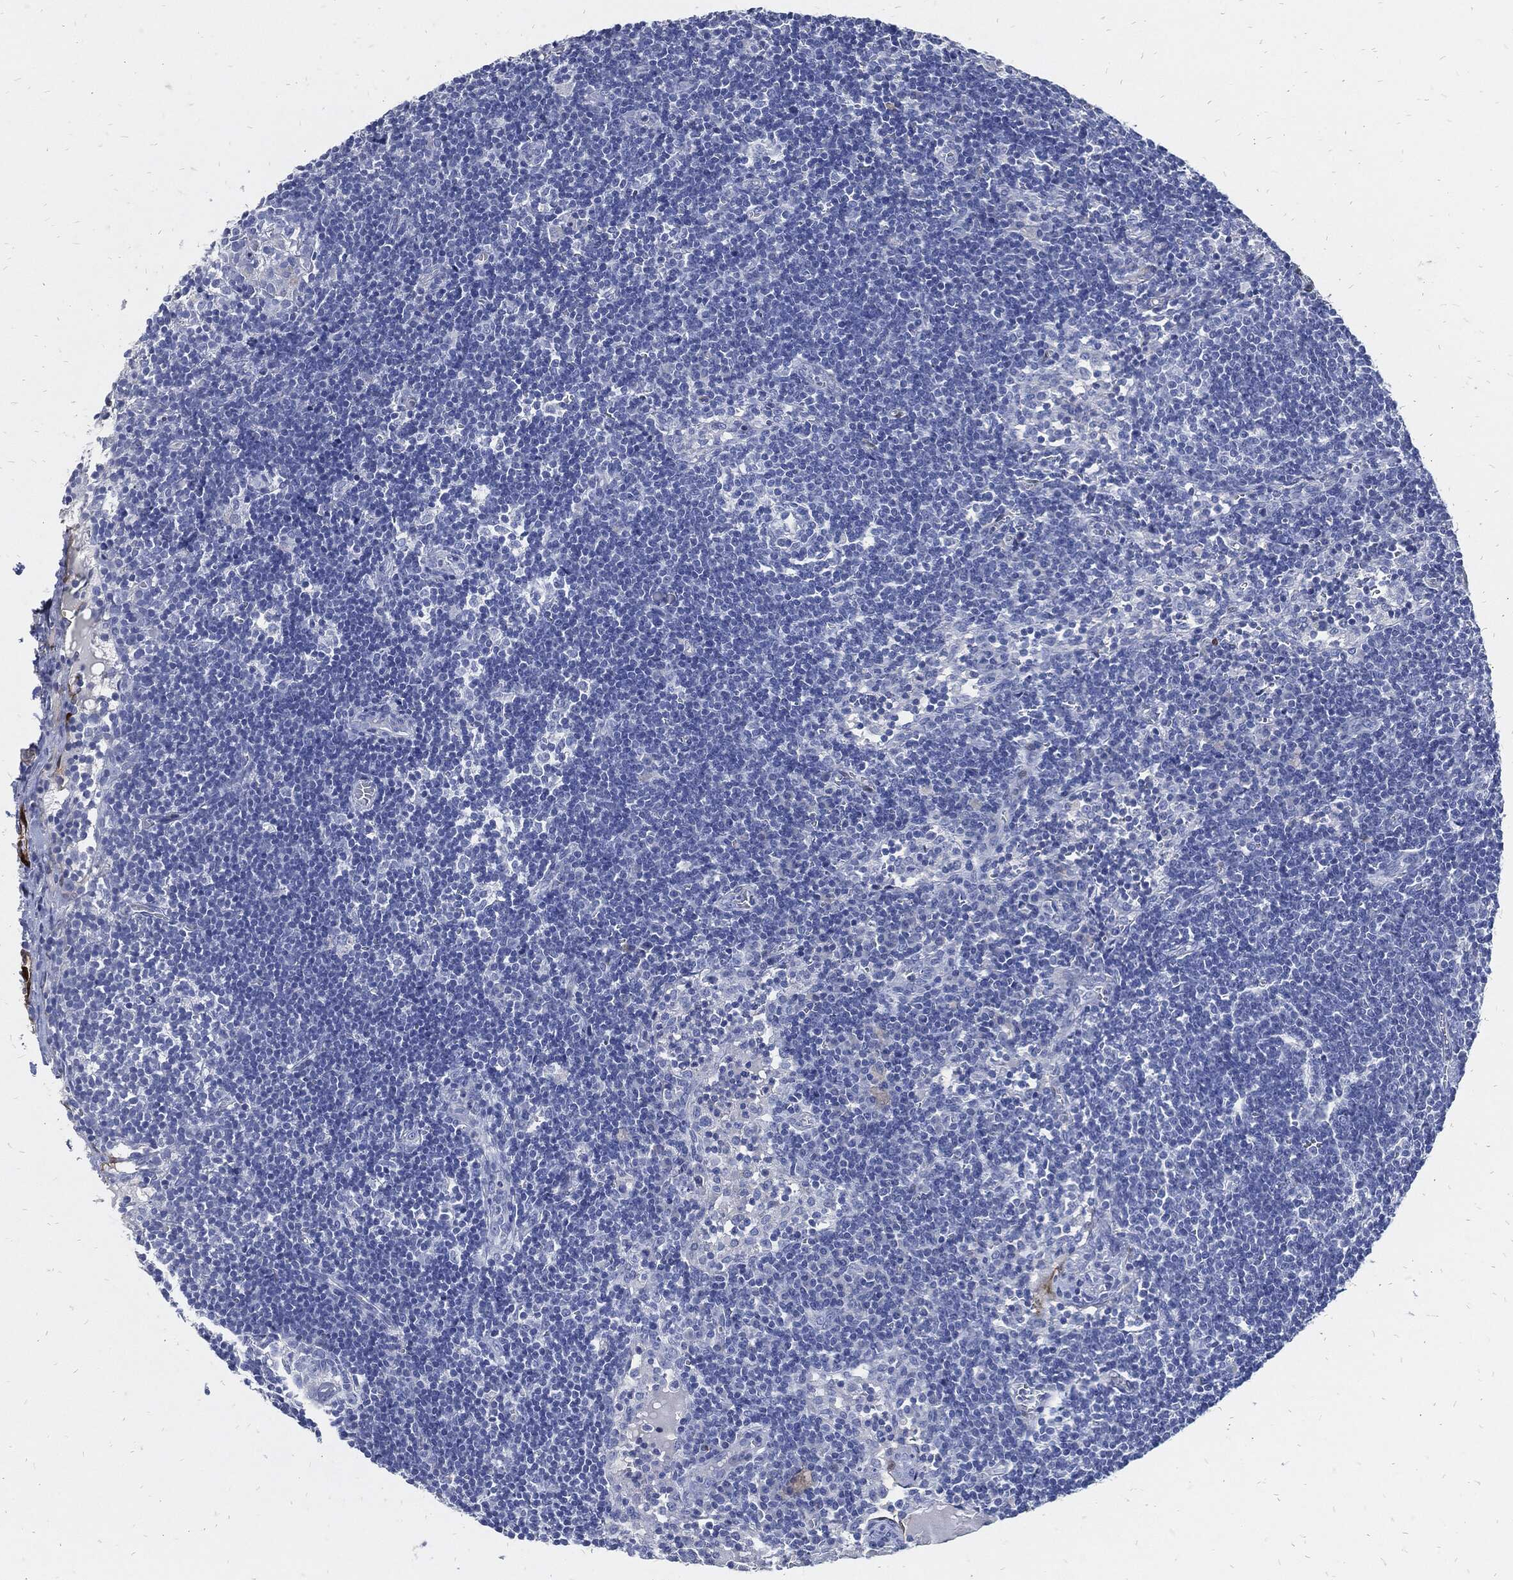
{"staining": {"intensity": "negative", "quantity": "none", "location": "none"}, "tissue": "lymph node", "cell_type": "Germinal center cells", "image_type": "normal", "snomed": [{"axis": "morphology", "description": "Normal tissue, NOS"}, {"axis": "morphology", "description": "Adenocarcinoma, NOS"}, {"axis": "topography", "description": "Lymph node"}, {"axis": "topography", "description": "Pancreas"}], "caption": "An image of lymph node stained for a protein demonstrates no brown staining in germinal center cells. (Brightfield microscopy of DAB (3,3'-diaminobenzidine) immunohistochemistry (IHC) at high magnification).", "gene": "FABP4", "patient": {"sex": "female", "age": 58}}